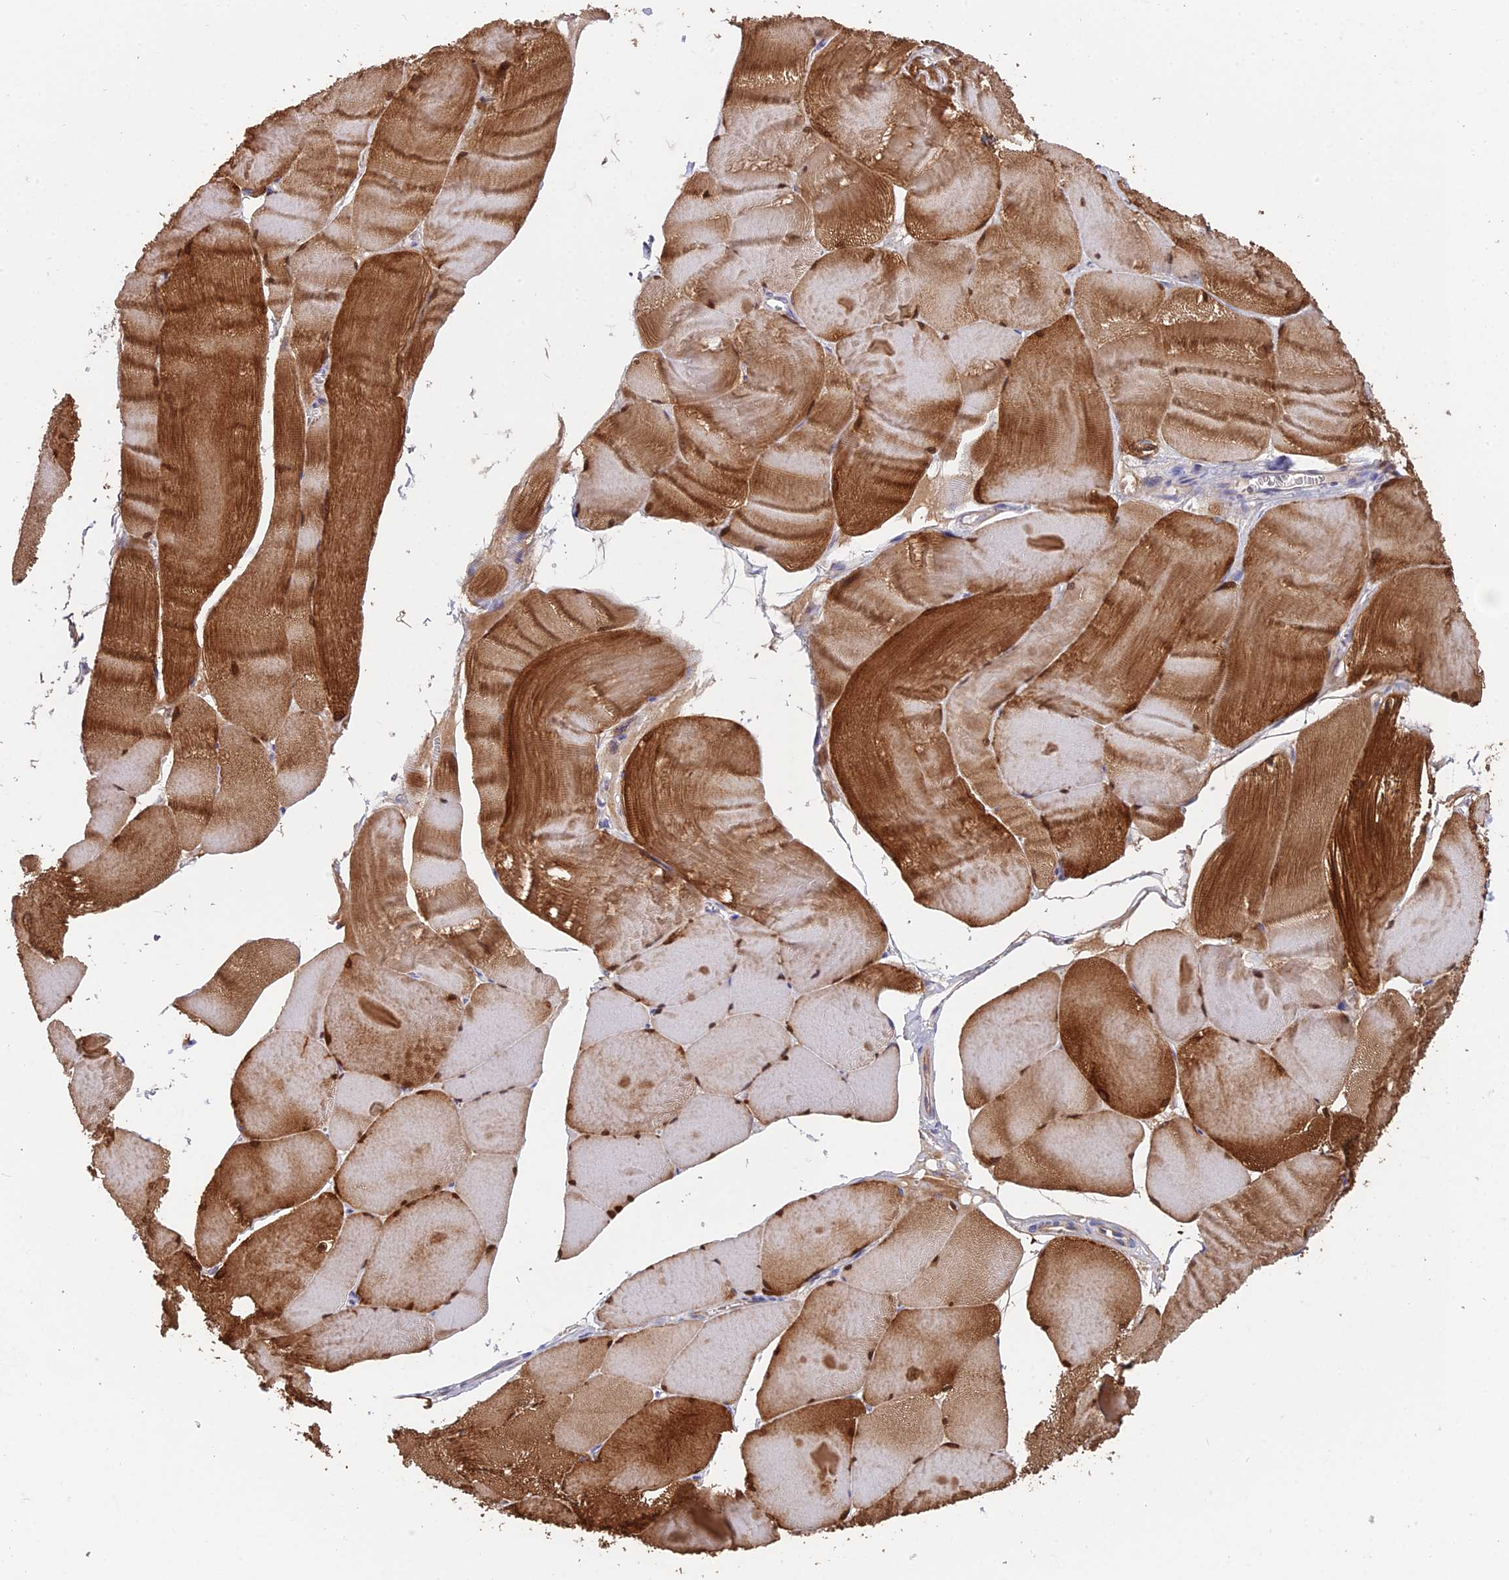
{"staining": {"intensity": "strong", "quantity": "25%-75%", "location": "cytoplasmic/membranous,nuclear"}, "tissue": "skeletal muscle", "cell_type": "Myocytes", "image_type": "normal", "snomed": [{"axis": "morphology", "description": "Normal tissue, NOS"}, {"axis": "morphology", "description": "Basal cell carcinoma"}, {"axis": "topography", "description": "Skeletal muscle"}], "caption": "High-power microscopy captured an IHC image of benign skeletal muscle, revealing strong cytoplasmic/membranous,nuclear staining in about 25%-75% of myocytes.", "gene": "FAM168B", "patient": {"sex": "female", "age": 64}}